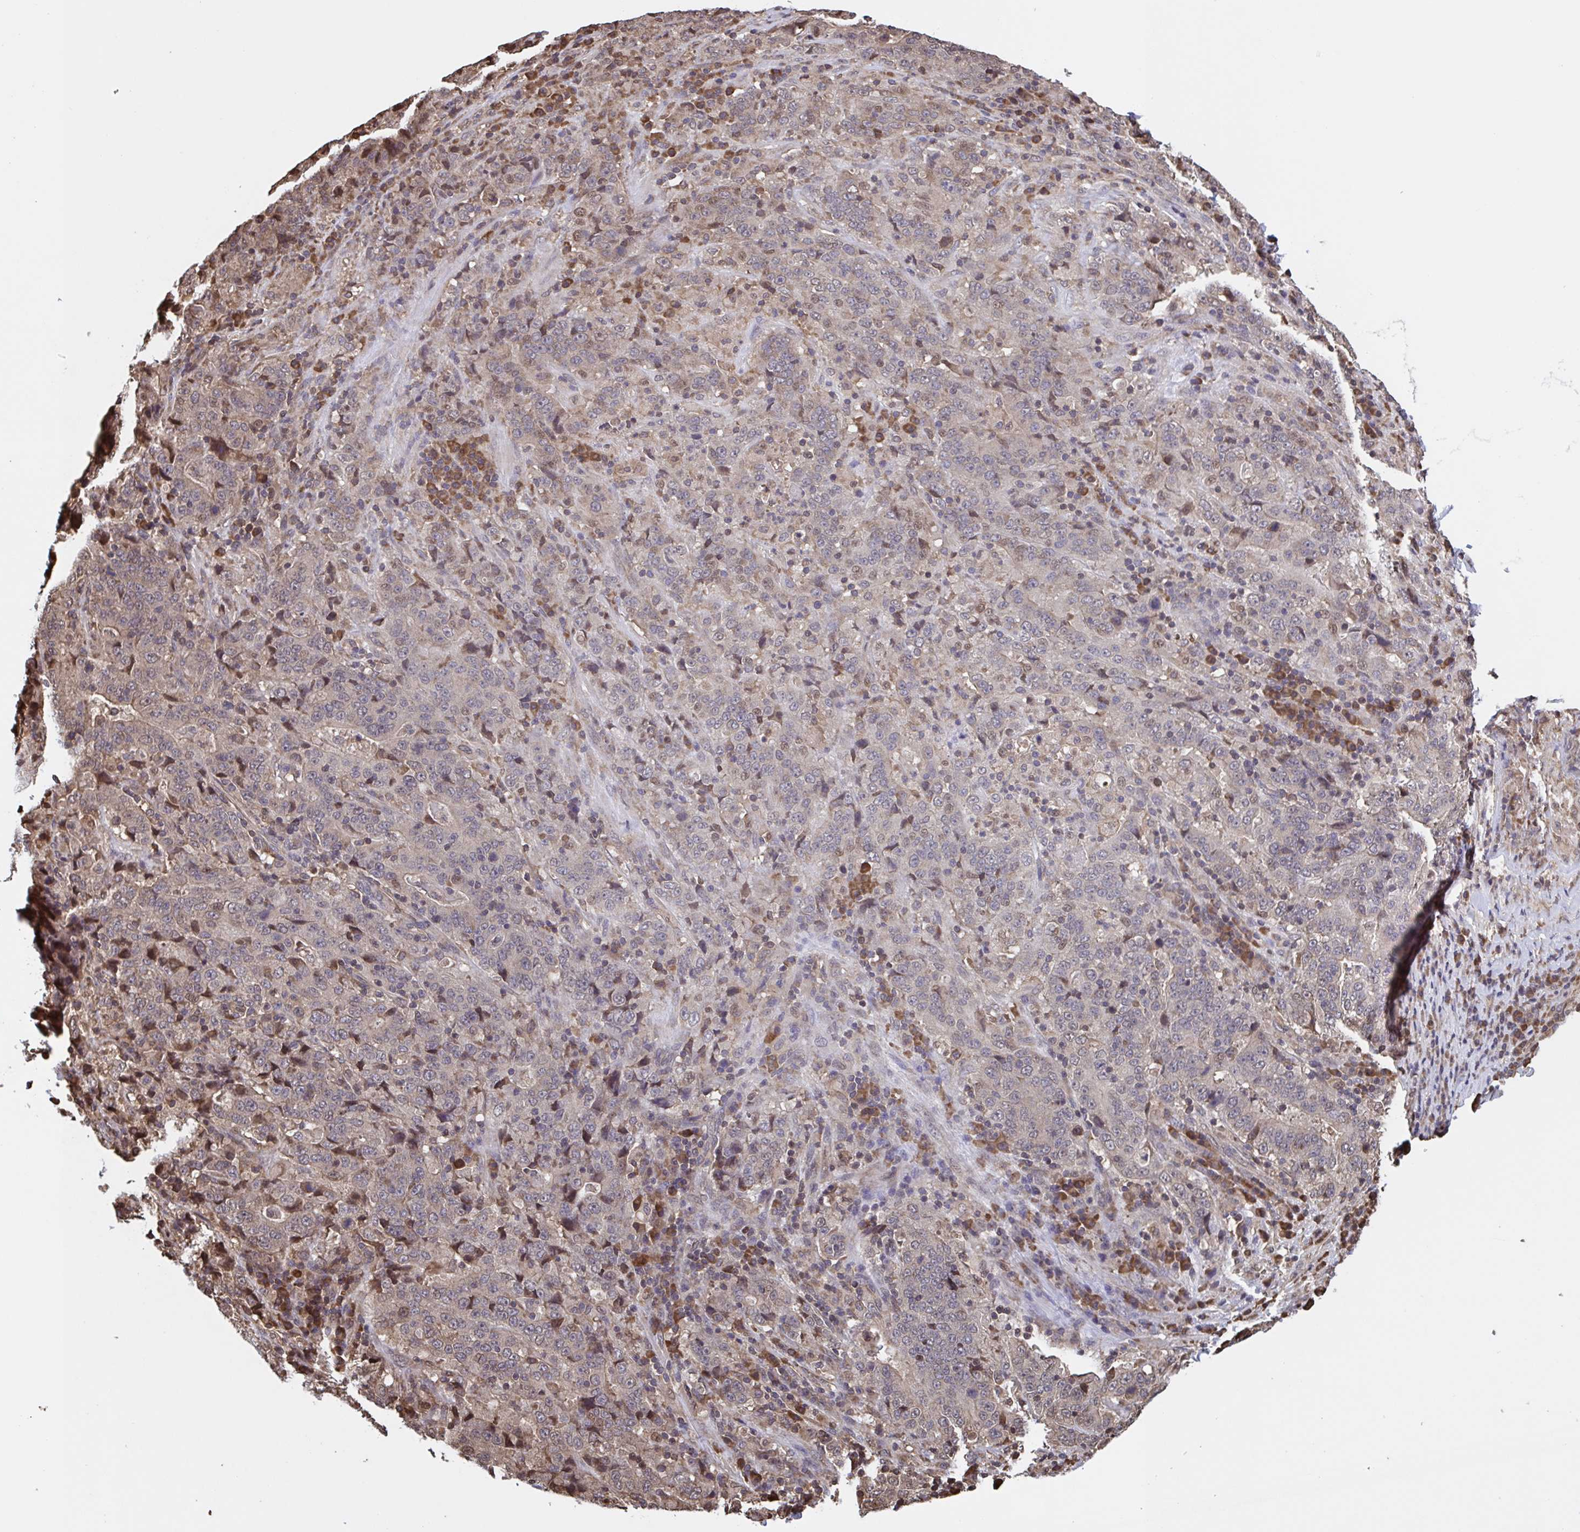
{"staining": {"intensity": "weak", "quantity": "25%-75%", "location": "cytoplasmic/membranous,nuclear"}, "tissue": "stomach cancer", "cell_type": "Tumor cells", "image_type": "cancer", "snomed": [{"axis": "morphology", "description": "Normal tissue, NOS"}, {"axis": "morphology", "description": "Adenocarcinoma, NOS"}, {"axis": "topography", "description": "Stomach, upper"}, {"axis": "topography", "description": "Stomach"}], "caption": "Stomach adenocarcinoma stained for a protein displays weak cytoplasmic/membranous and nuclear positivity in tumor cells. (DAB (3,3'-diaminobenzidine) IHC, brown staining for protein, blue staining for nuclei).", "gene": "SEC63", "patient": {"sex": "male", "age": 59}}